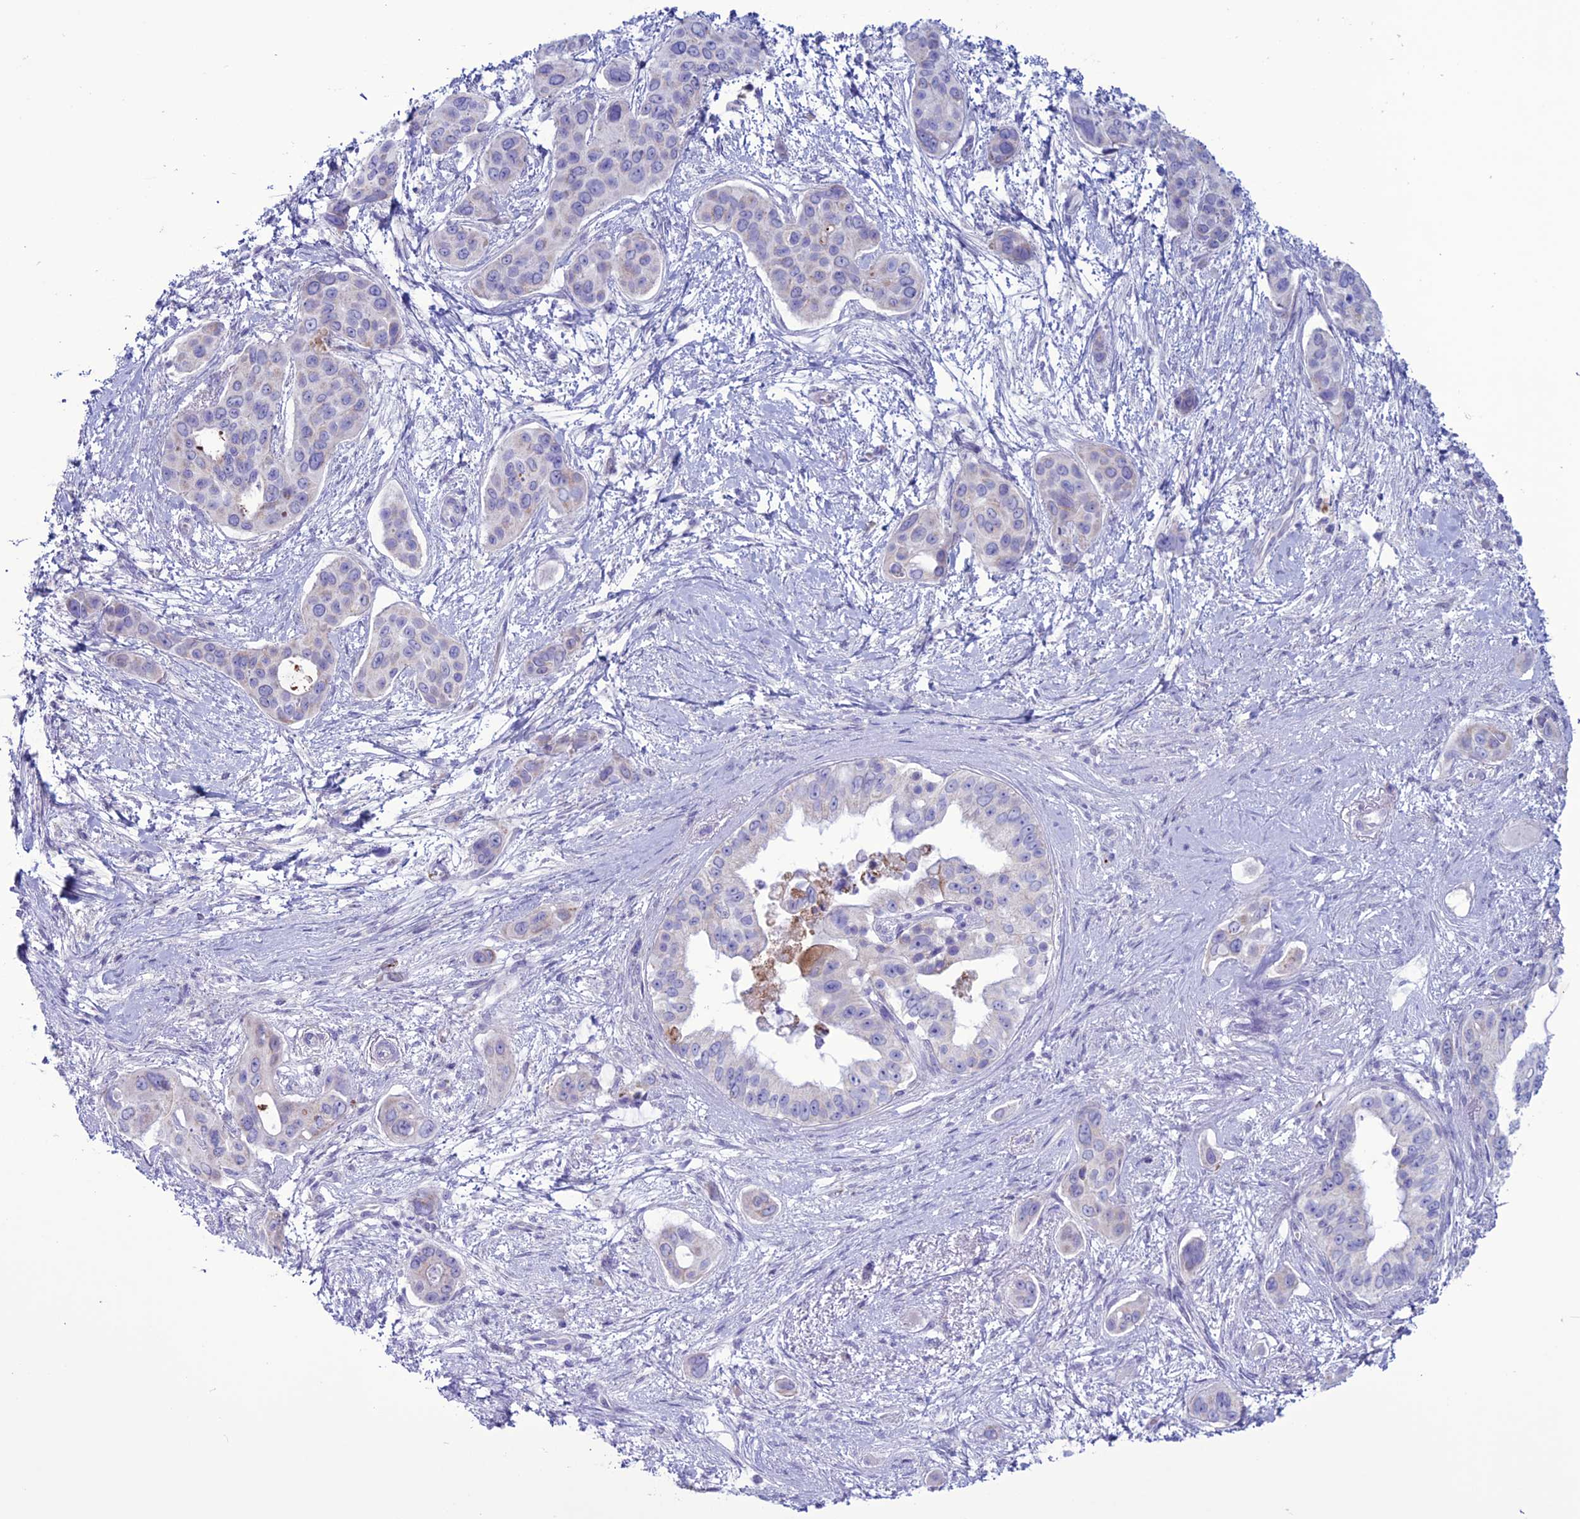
{"staining": {"intensity": "negative", "quantity": "none", "location": "none"}, "tissue": "pancreatic cancer", "cell_type": "Tumor cells", "image_type": "cancer", "snomed": [{"axis": "morphology", "description": "Adenocarcinoma, NOS"}, {"axis": "topography", "description": "Pancreas"}], "caption": "A photomicrograph of pancreatic cancer (adenocarcinoma) stained for a protein reveals no brown staining in tumor cells. The staining is performed using DAB (3,3'-diaminobenzidine) brown chromogen with nuclei counter-stained in using hematoxylin.", "gene": "C21orf140", "patient": {"sex": "male", "age": 72}}